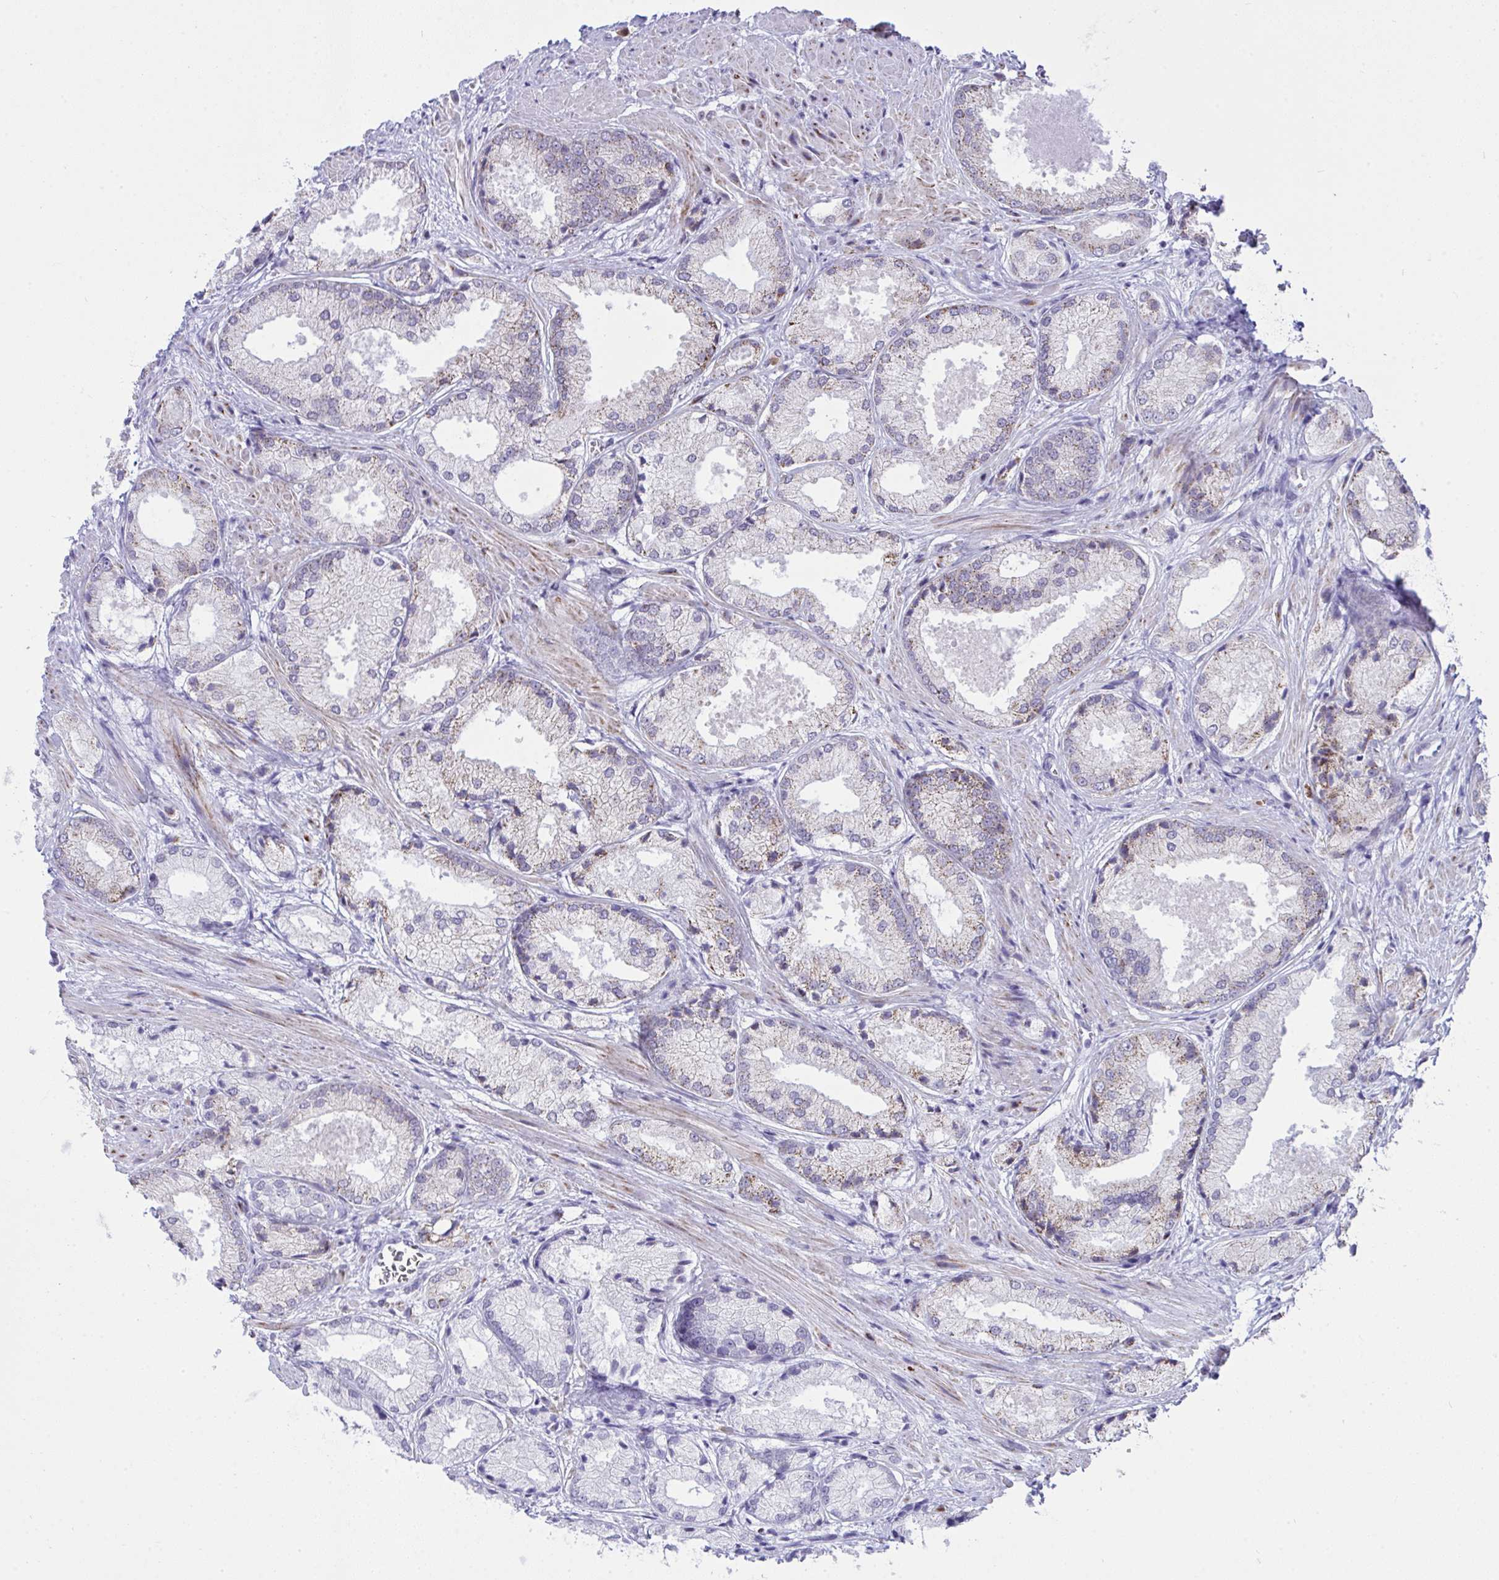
{"staining": {"intensity": "weak", "quantity": "<25%", "location": "cytoplasmic/membranous"}, "tissue": "prostate cancer", "cell_type": "Tumor cells", "image_type": "cancer", "snomed": [{"axis": "morphology", "description": "Adenocarcinoma, High grade"}, {"axis": "topography", "description": "Prostate"}], "caption": "High magnification brightfield microscopy of prostate adenocarcinoma (high-grade) stained with DAB (brown) and counterstained with hematoxylin (blue): tumor cells show no significant staining.", "gene": "PLA2G12B", "patient": {"sex": "male", "age": 68}}